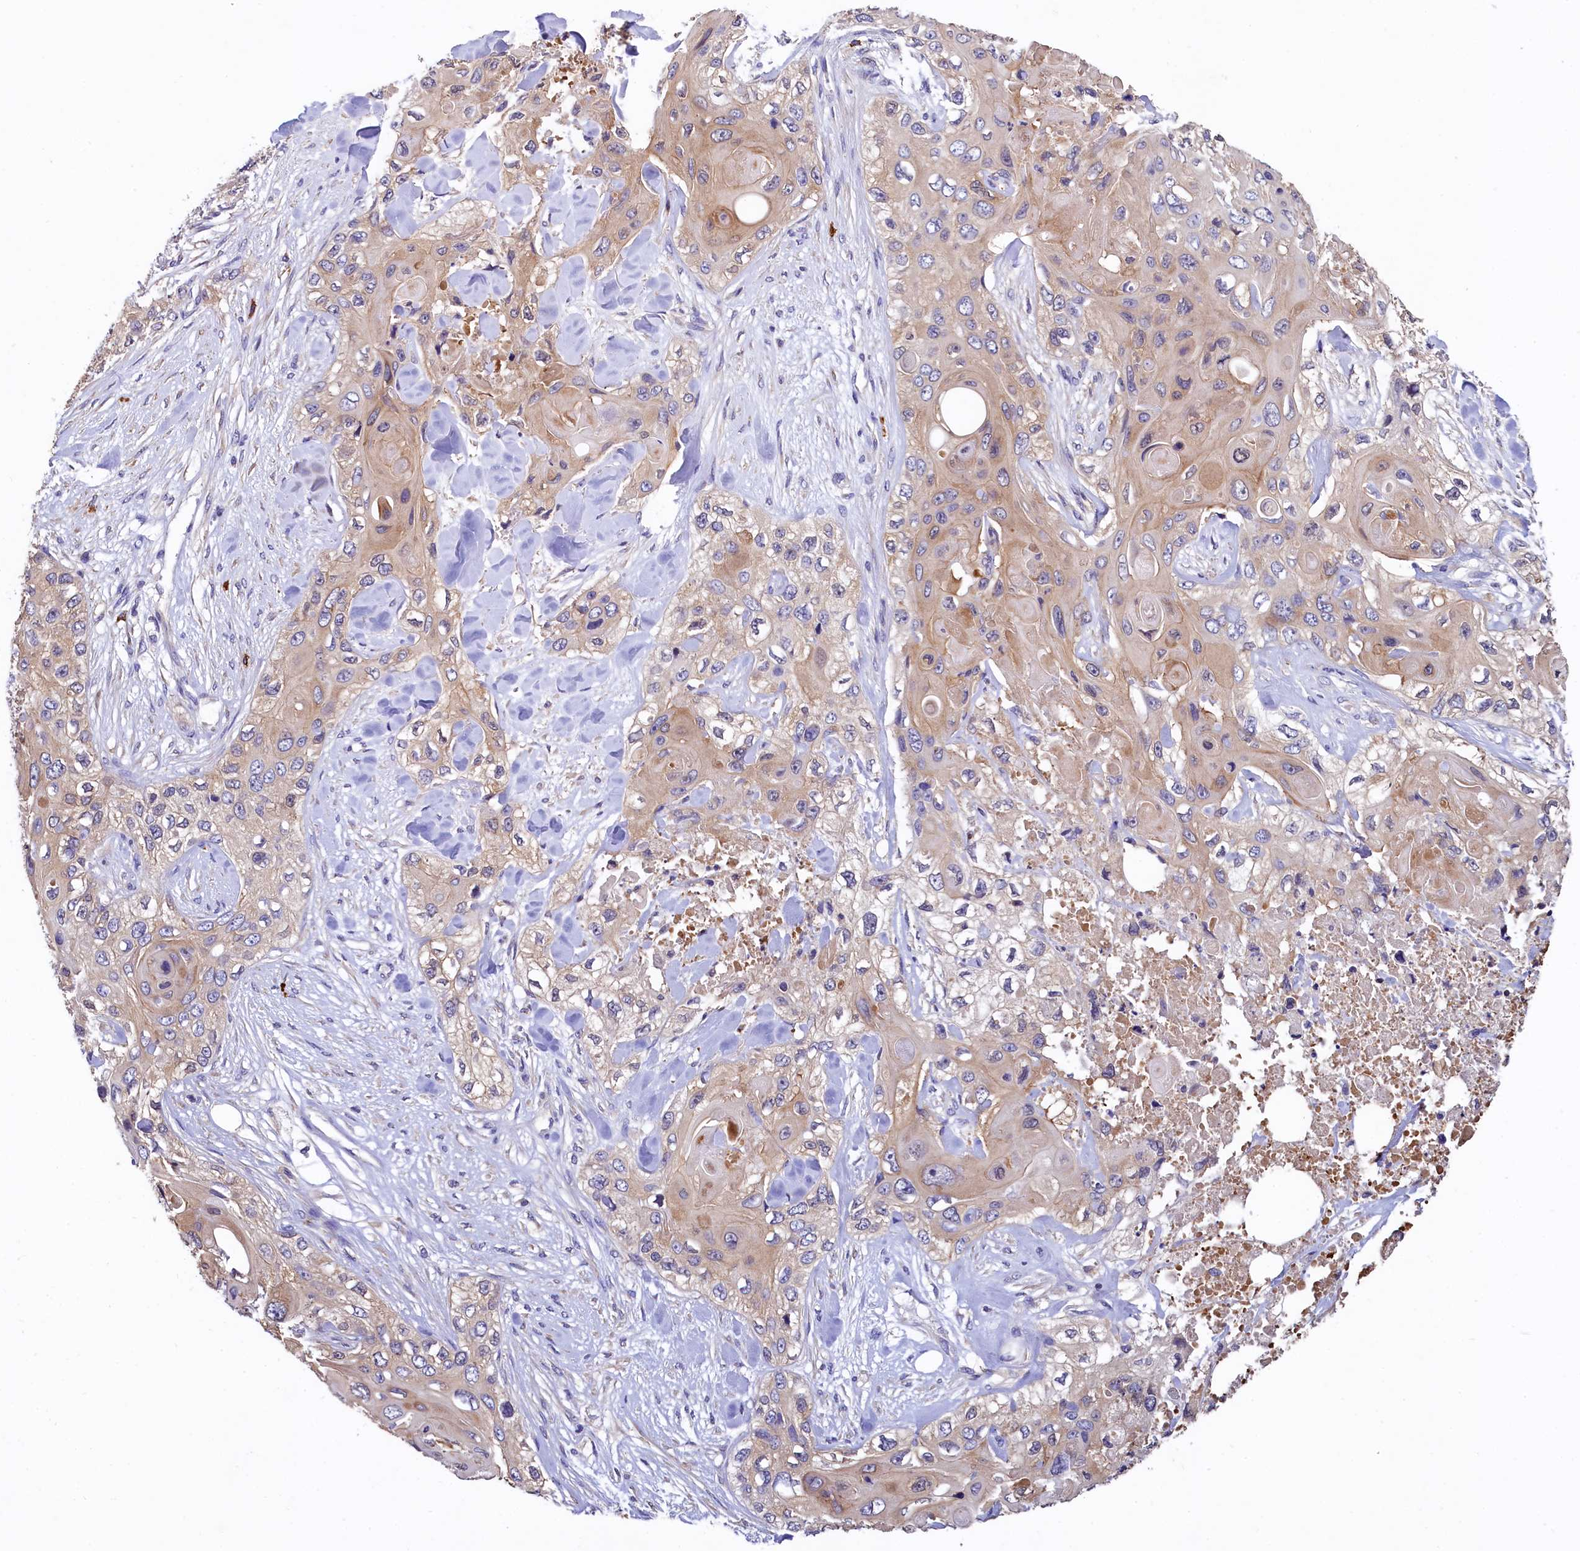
{"staining": {"intensity": "weak", "quantity": "25%-75%", "location": "cytoplasmic/membranous"}, "tissue": "skin cancer", "cell_type": "Tumor cells", "image_type": "cancer", "snomed": [{"axis": "morphology", "description": "Normal tissue, NOS"}, {"axis": "morphology", "description": "Squamous cell carcinoma, NOS"}, {"axis": "topography", "description": "Skin"}], "caption": "A brown stain labels weak cytoplasmic/membranous expression of a protein in squamous cell carcinoma (skin) tumor cells.", "gene": "EPS8L2", "patient": {"sex": "male", "age": 72}}